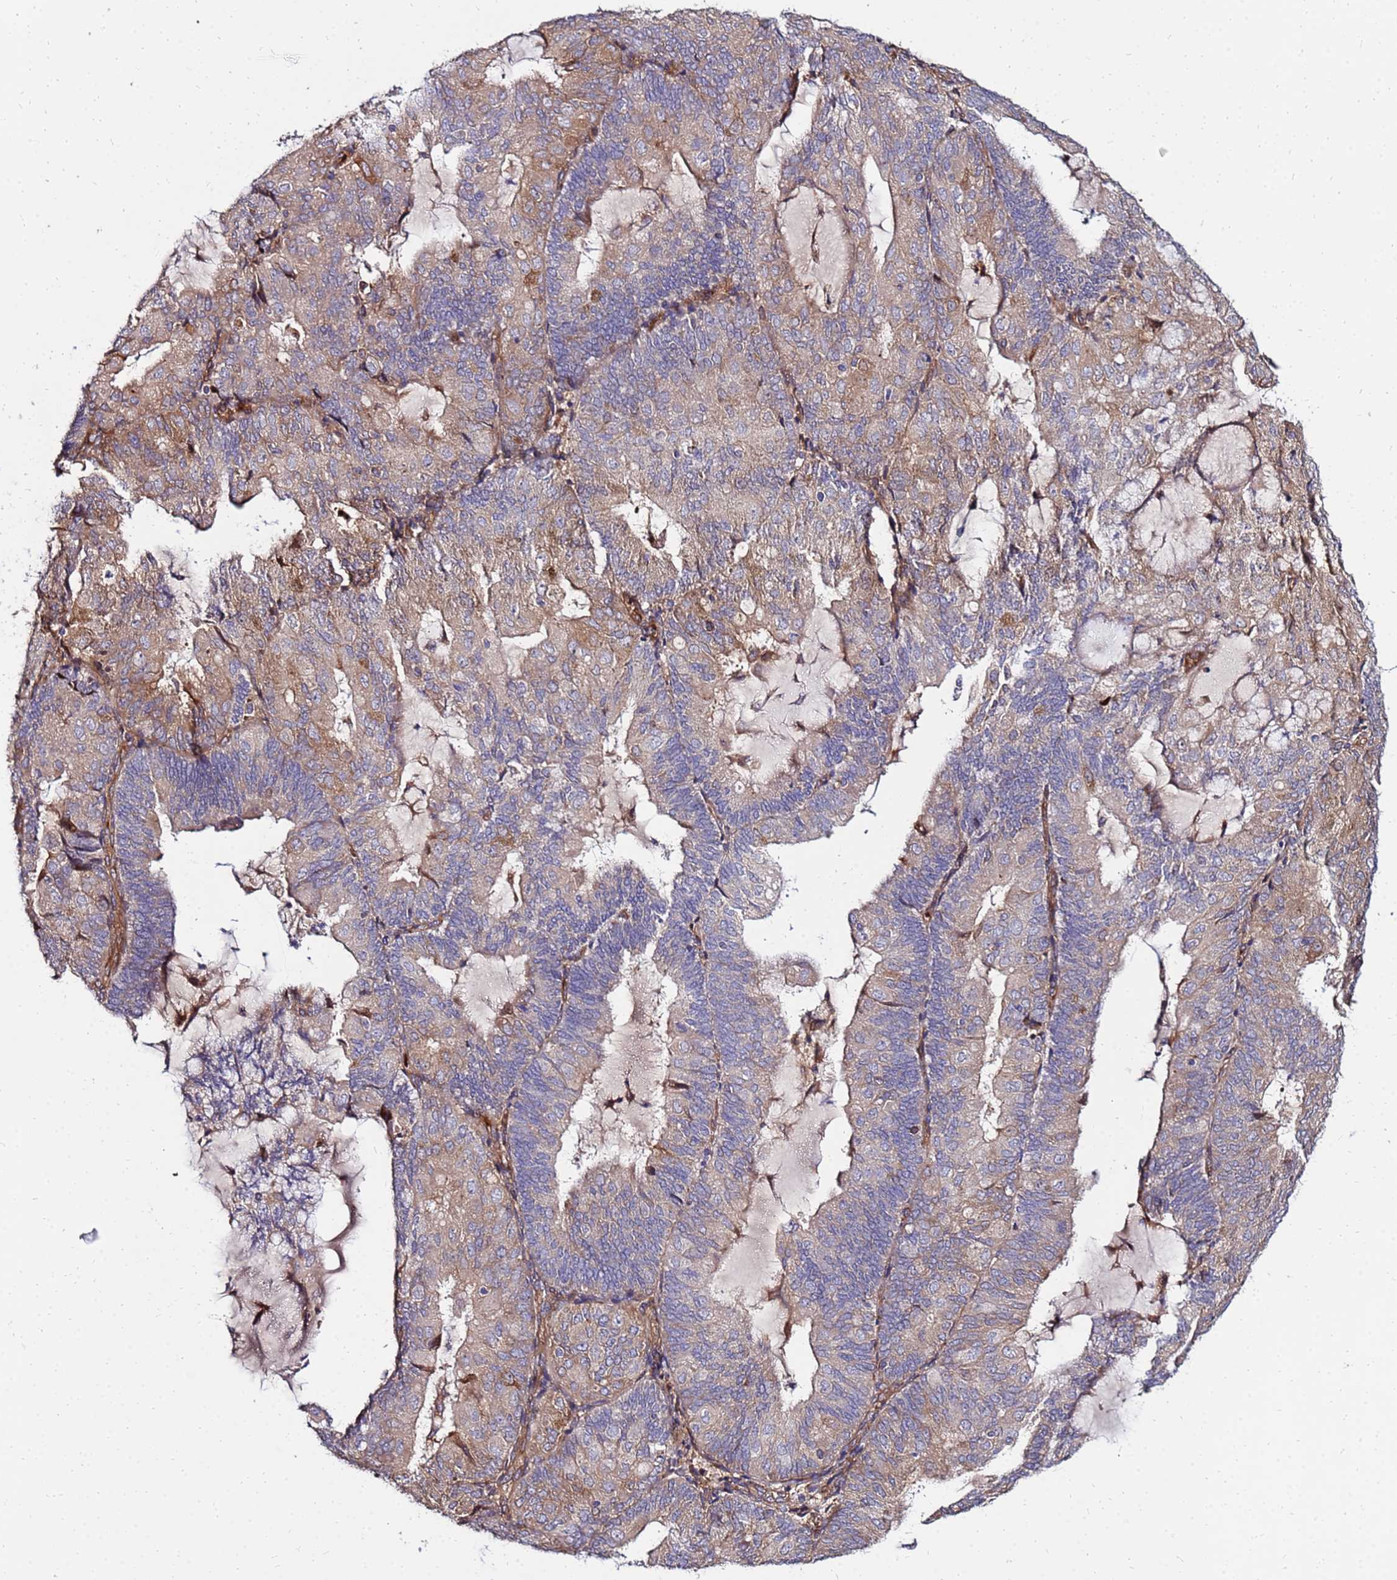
{"staining": {"intensity": "weak", "quantity": "25%-75%", "location": "cytoplasmic/membranous"}, "tissue": "endometrial cancer", "cell_type": "Tumor cells", "image_type": "cancer", "snomed": [{"axis": "morphology", "description": "Adenocarcinoma, NOS"}, {"axis": "topography", "description": "Endometrium"}], "caption": "A brown stain highlights weak cytoplasmic/membranous expression of a protein in endometrial adenocarcinoma tumor cells. (Brightfield microscopy of DAB IHC at high magnification).", "gene": "WWC2", "patient": {"sex": "female", "age": 81}}